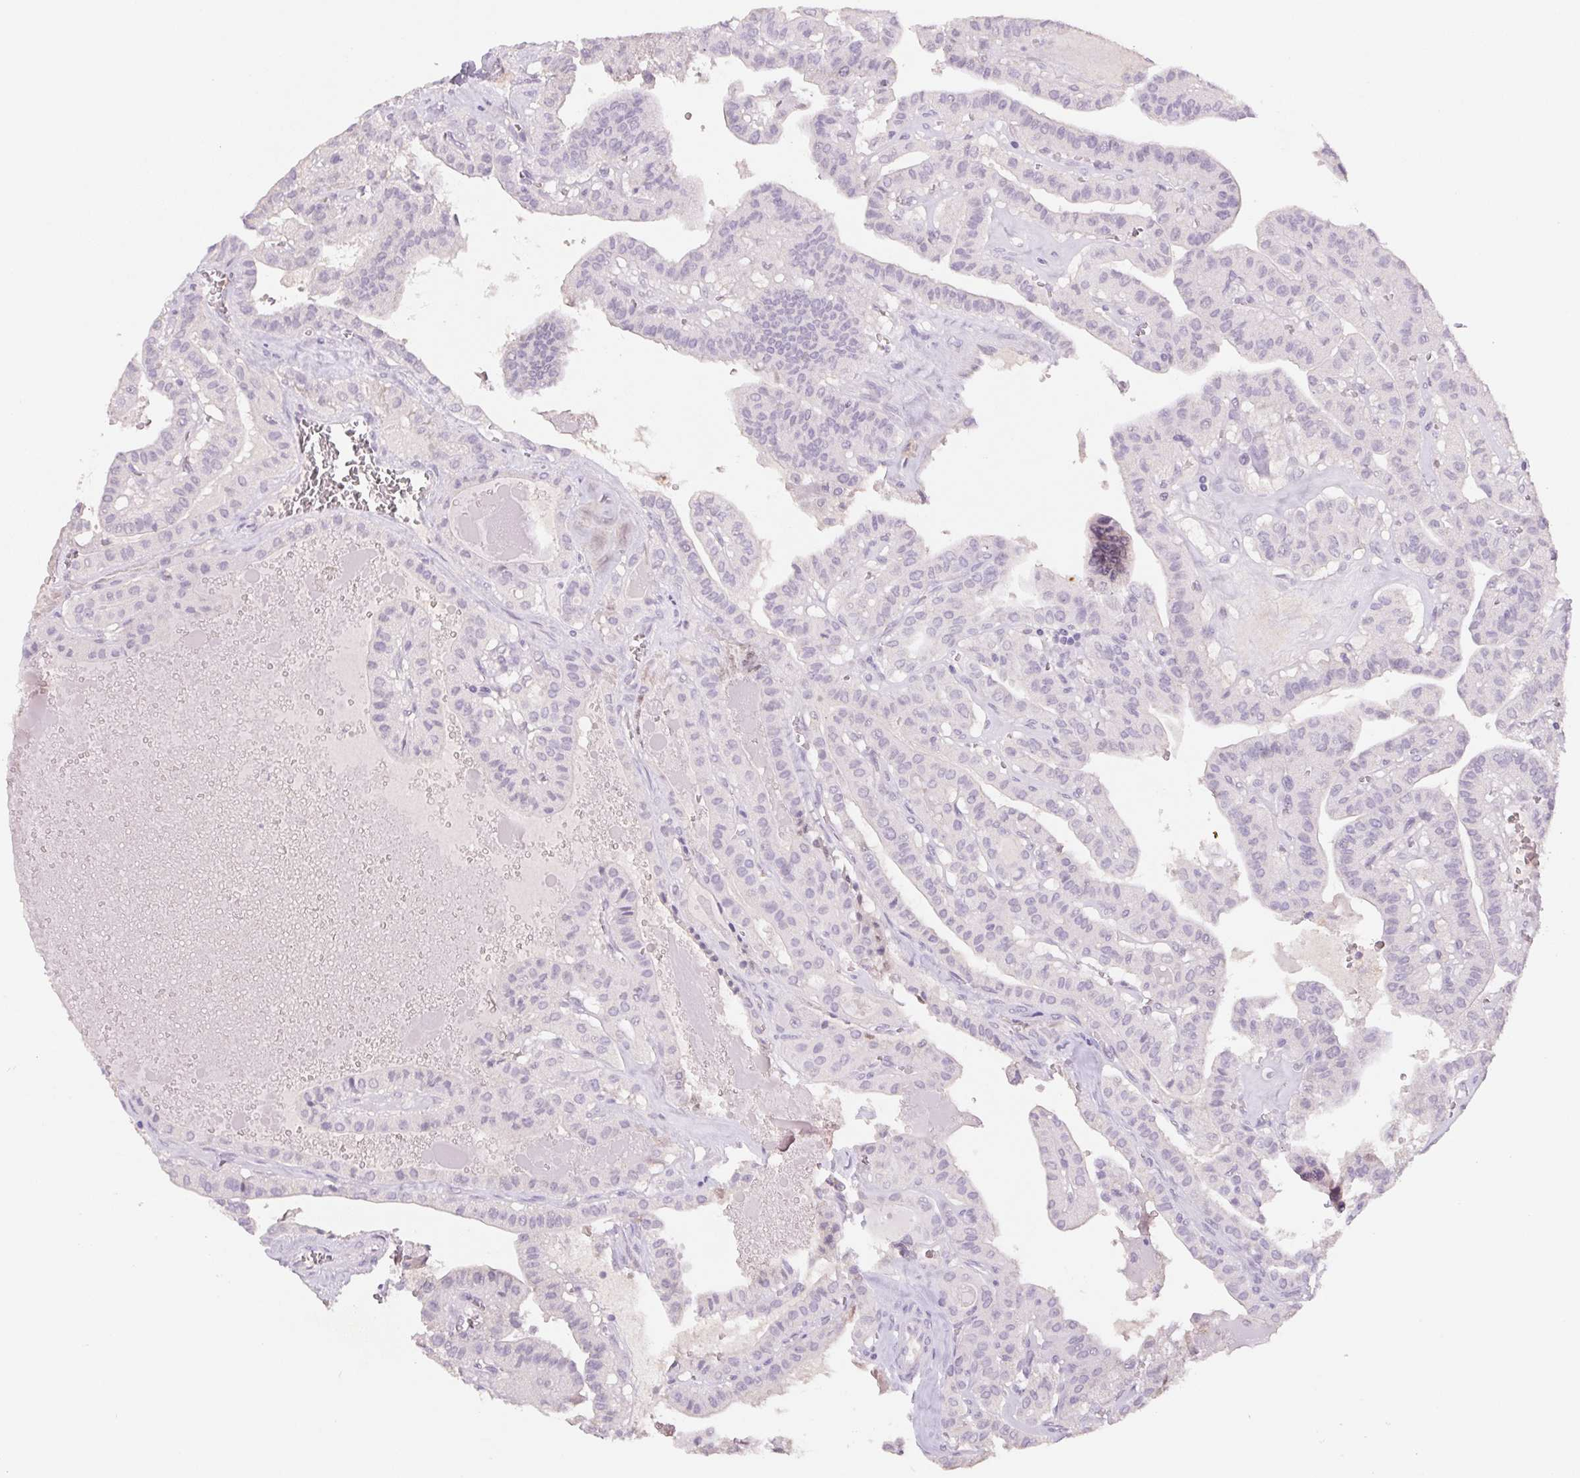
{"staining": {"intensity": "negative", "quantity": "none", "location": "none"}, "tissue": "thyroid cancer", "cell_type": "Tumor cells", "image_type": "cancer", "snomed": [{"axis": "morphology", "description": "Papillary adenocarcinoma, NOS"}, {"axis": "topography", "description": "Thyroid gland"}], "caption": "Immunohistochemistry (IHC) of papillary adenocarcinoma (thyroid) shows no positivity in tumor cells.", "gene": "PNMA8B", "patient": {"sex": "male", "age": 52}}